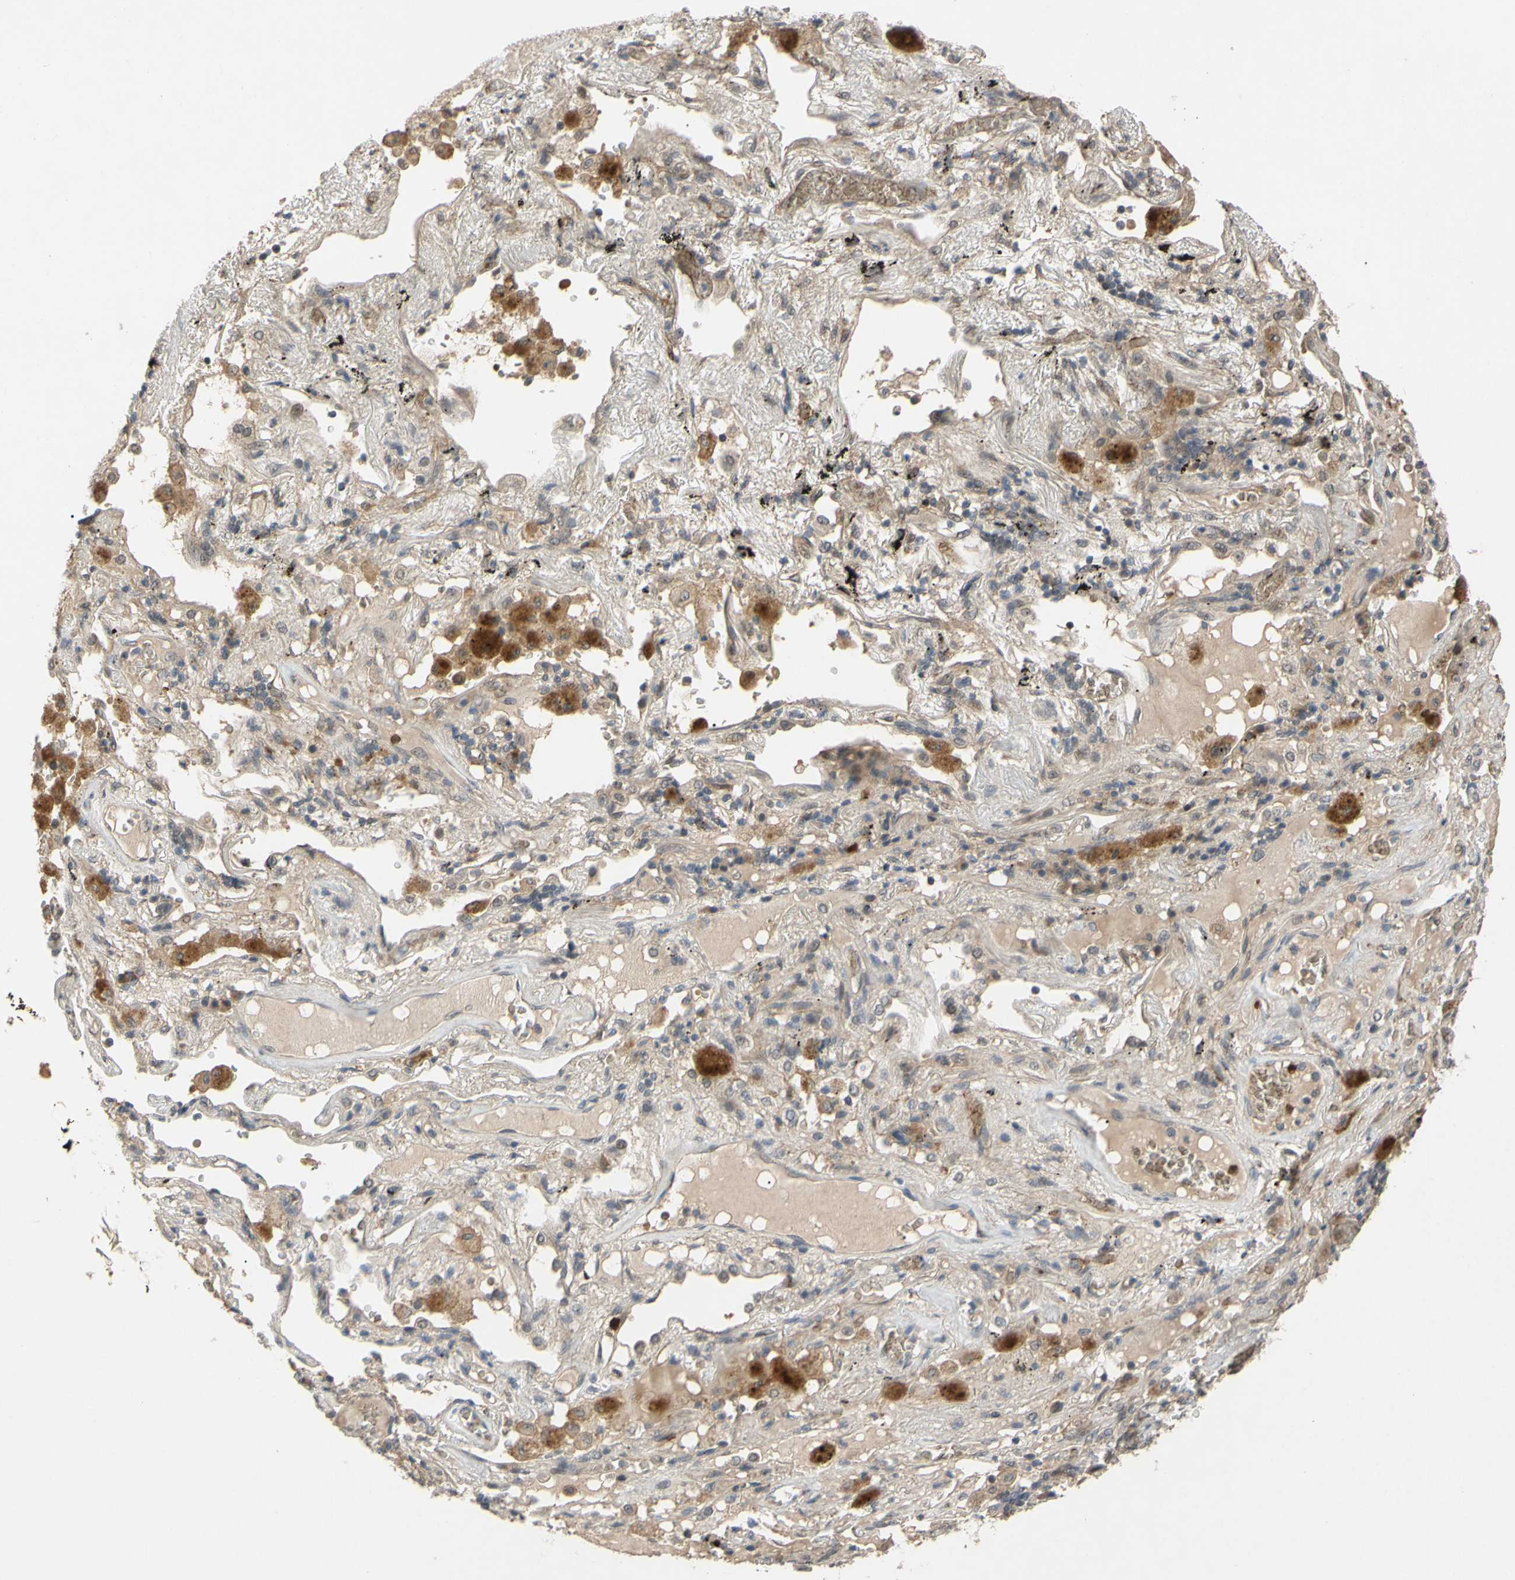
{"staining": {"intensity": "weak", "quantity": ">75%", "location": "cytoplasmic/membranous"}, "tissue": "lung cancer", "cell_type": "Tumor cells", "image_type": "cancer", "snomed": [{"axis": "morphology", "description": "Squamous cell carcinoma, NOS"}, {"axis": "topography", "description": "Lung"}], "caption": "This photomicrograph displays immunohistochemistry (IHC) staining of human lung squamous cell carcinoma, with low weak cytoplasmic/membranous staining in approximately >75% of tumor cells.", "gene": "ALK", "patient": {"sex": "male", "age": 57}}